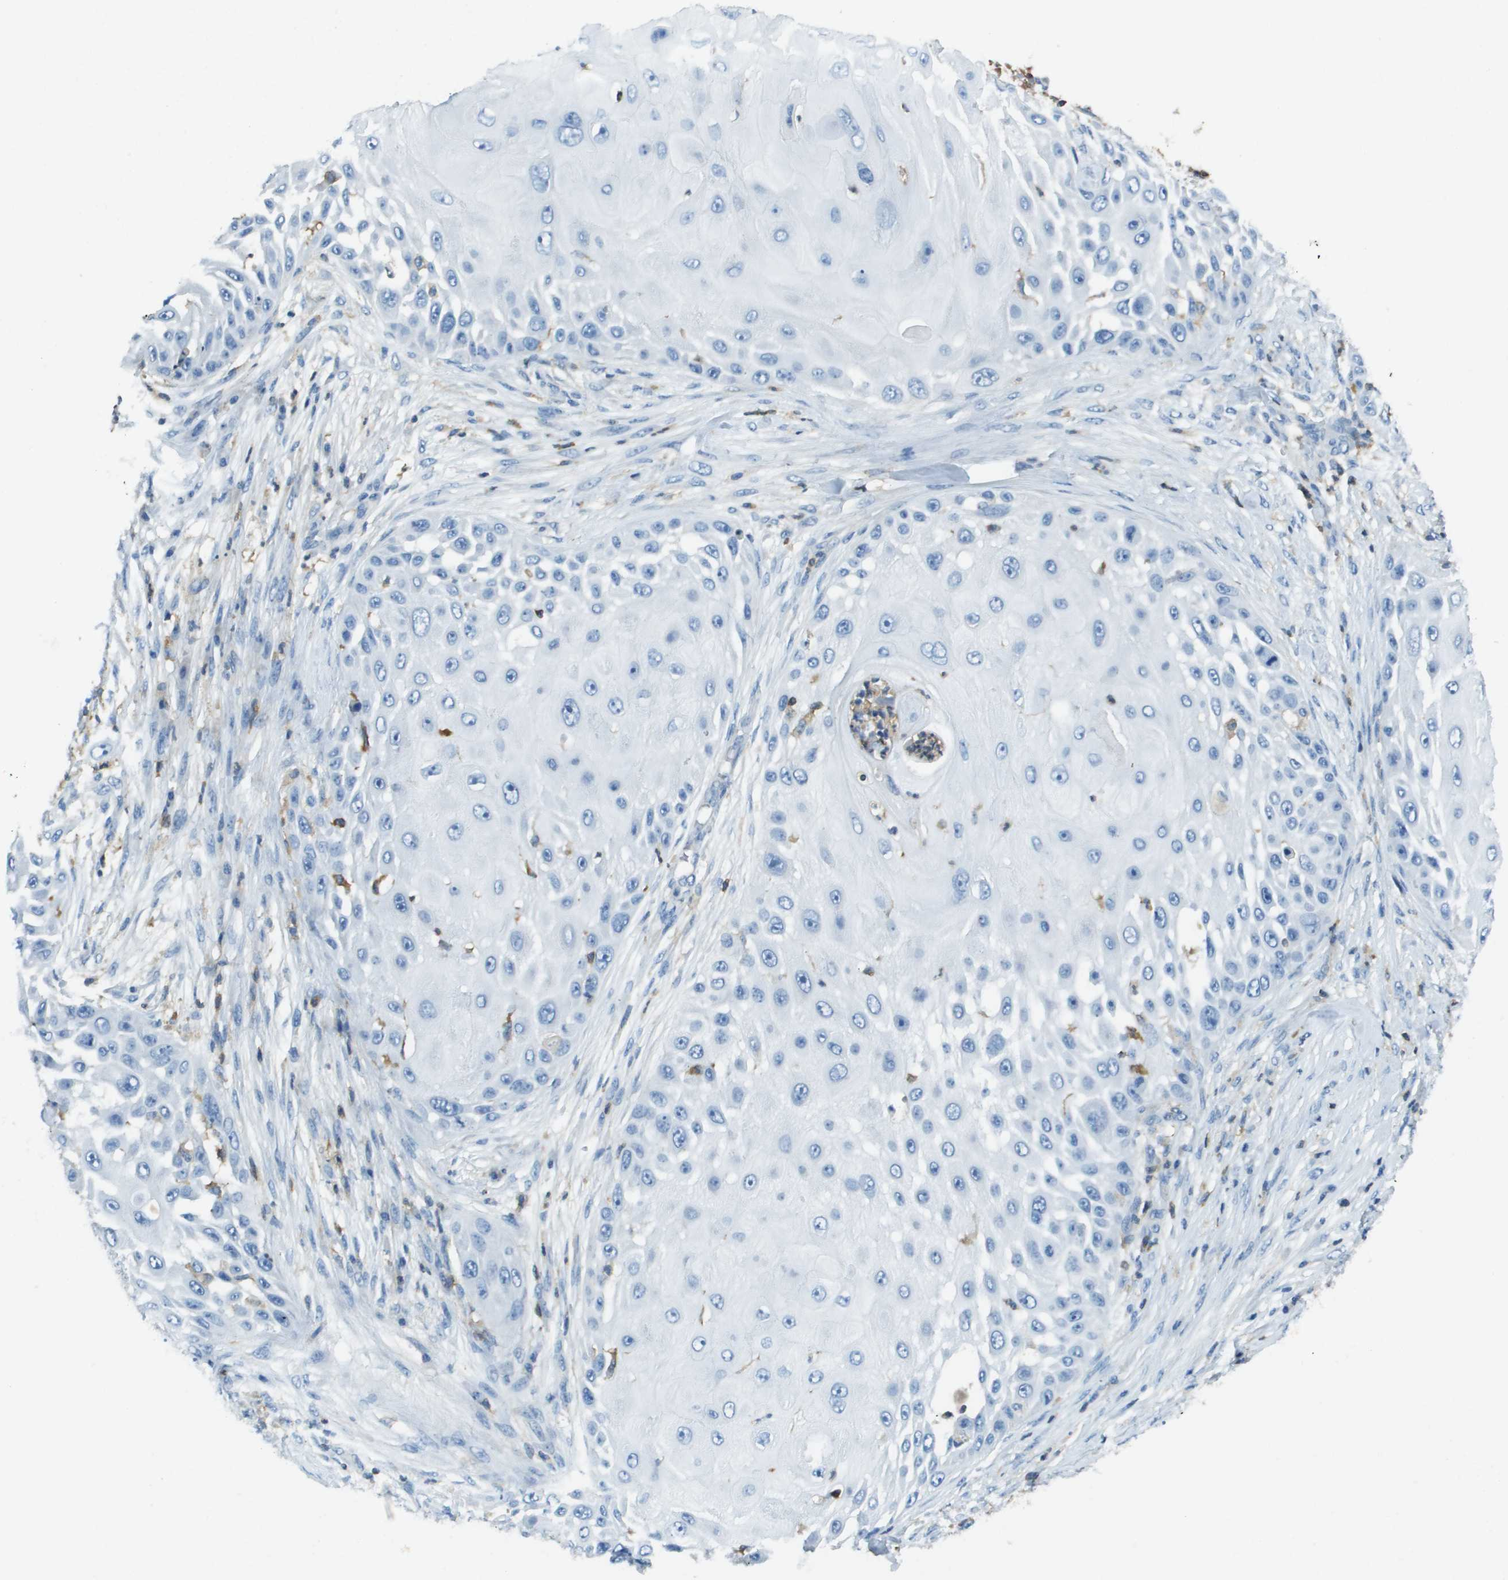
{"staining": {"intensity": "negative", "quantity": "none", "location": "none"}, "tissue": "skin cancer", "cell_type": "Tumor cells", "image_type": "cancer", "snomed": [{"axis": "morphology", "description": "Squamous cell carcinoma, NOS"}, {"axis": "topography", "description": "Skin"}], "caption": "IHC micrograph of human skin cancer stained for a protein (brown), which displays no staining in tumor cells.", "gene": "APBB1IP", "patient": {"sex": "female", "age": 44}}